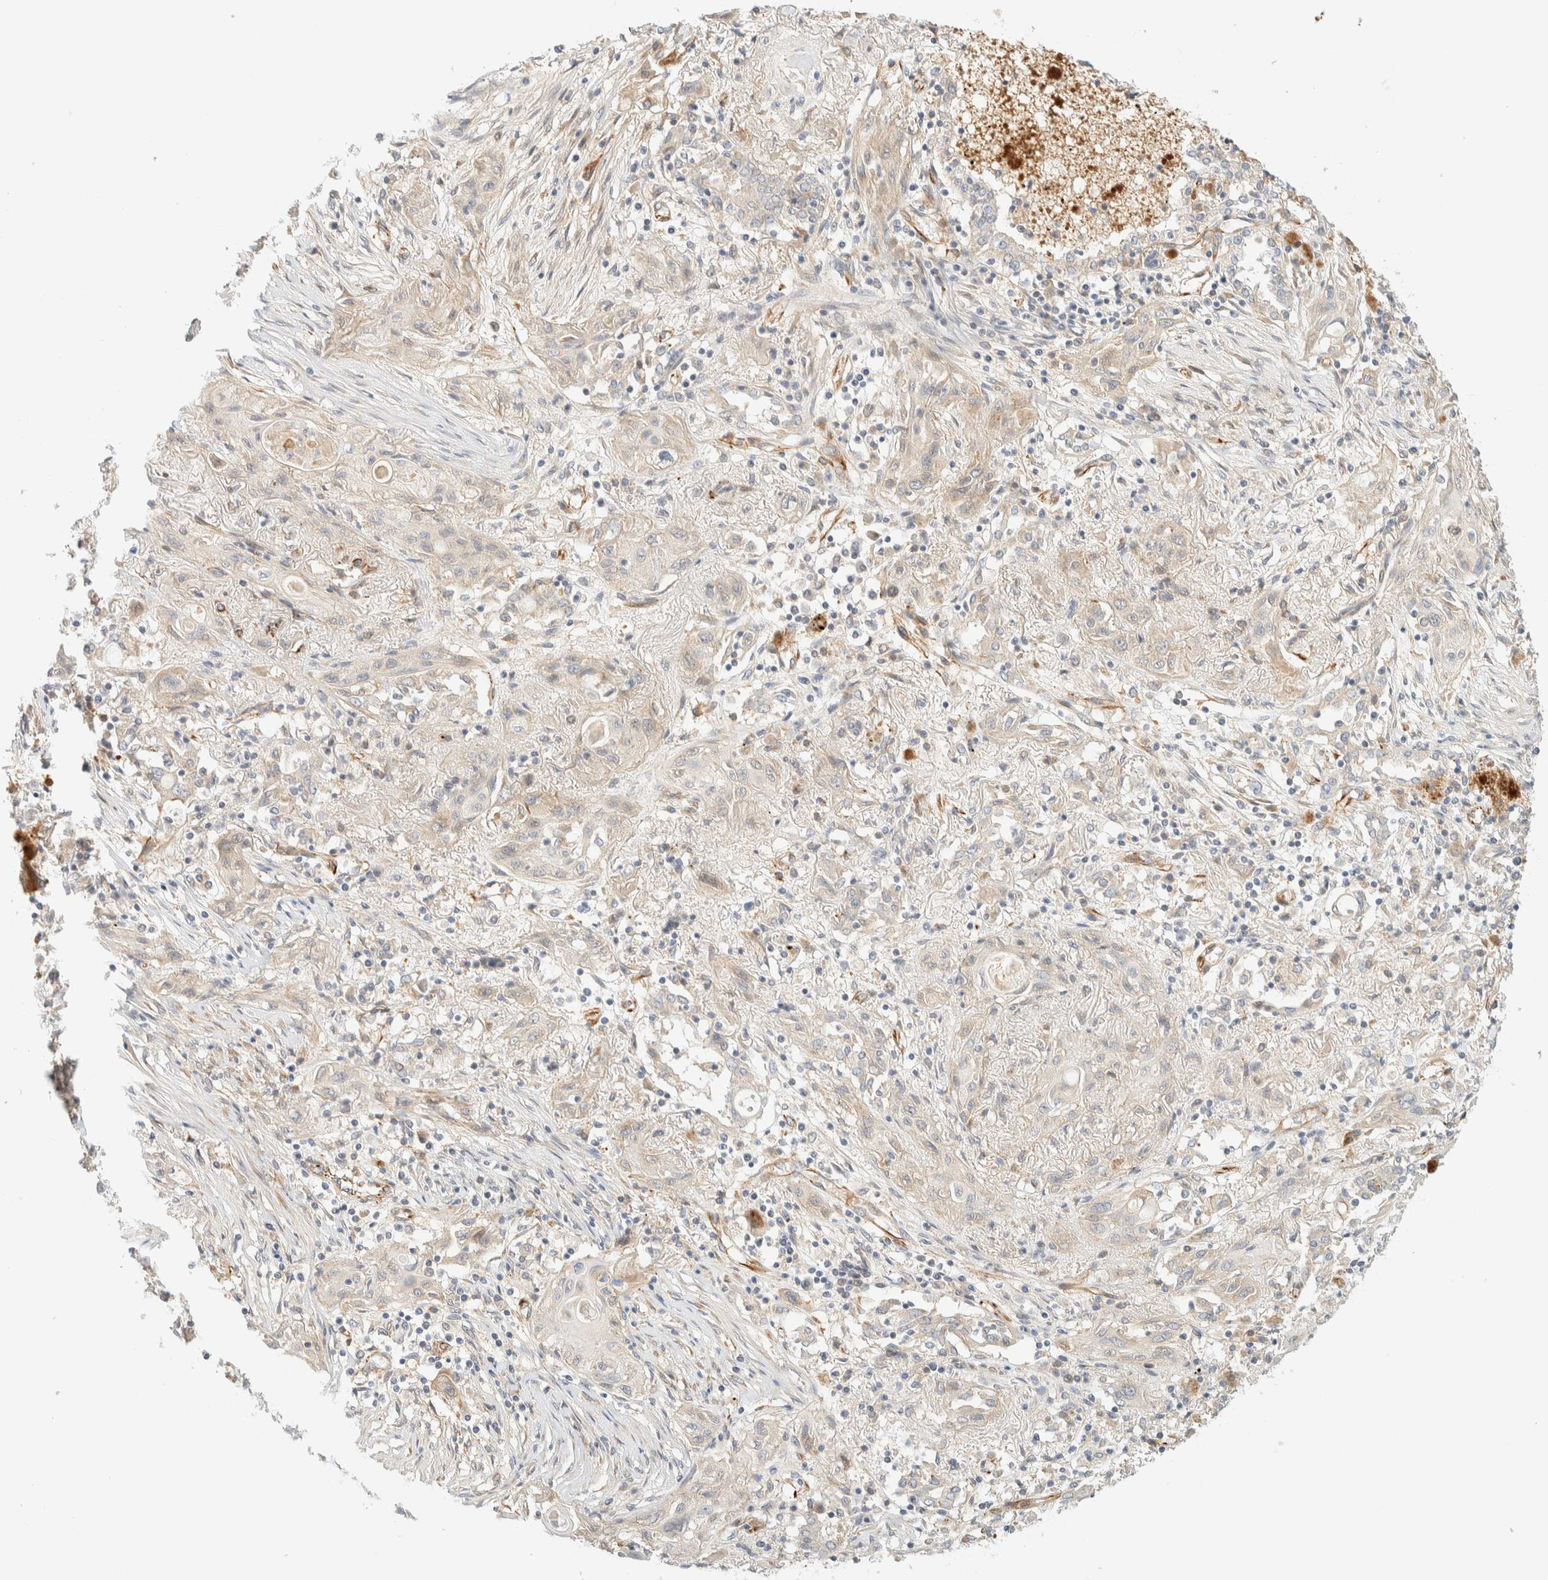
{"staining": {"intensity": "weak", "quantity": "<25%", "location": "cytoplasmic/membranous"}, "tissue": "lung cancer", "cell_type": "Tumor cells", "image_type": "cancer", "snomed": [{"axis": "morphology", "description": "Squamous cell carcinoma, NOS"}, {"axis": "topography", "description": "Lung"}], "caption": "High power microscopy histopathology image of an immunohistochemistry micrograph of lung cancer, revealing no significant expression in tumor cells.", "gene": "FAT1", "patient": {"sex": "female", "age": 47}}